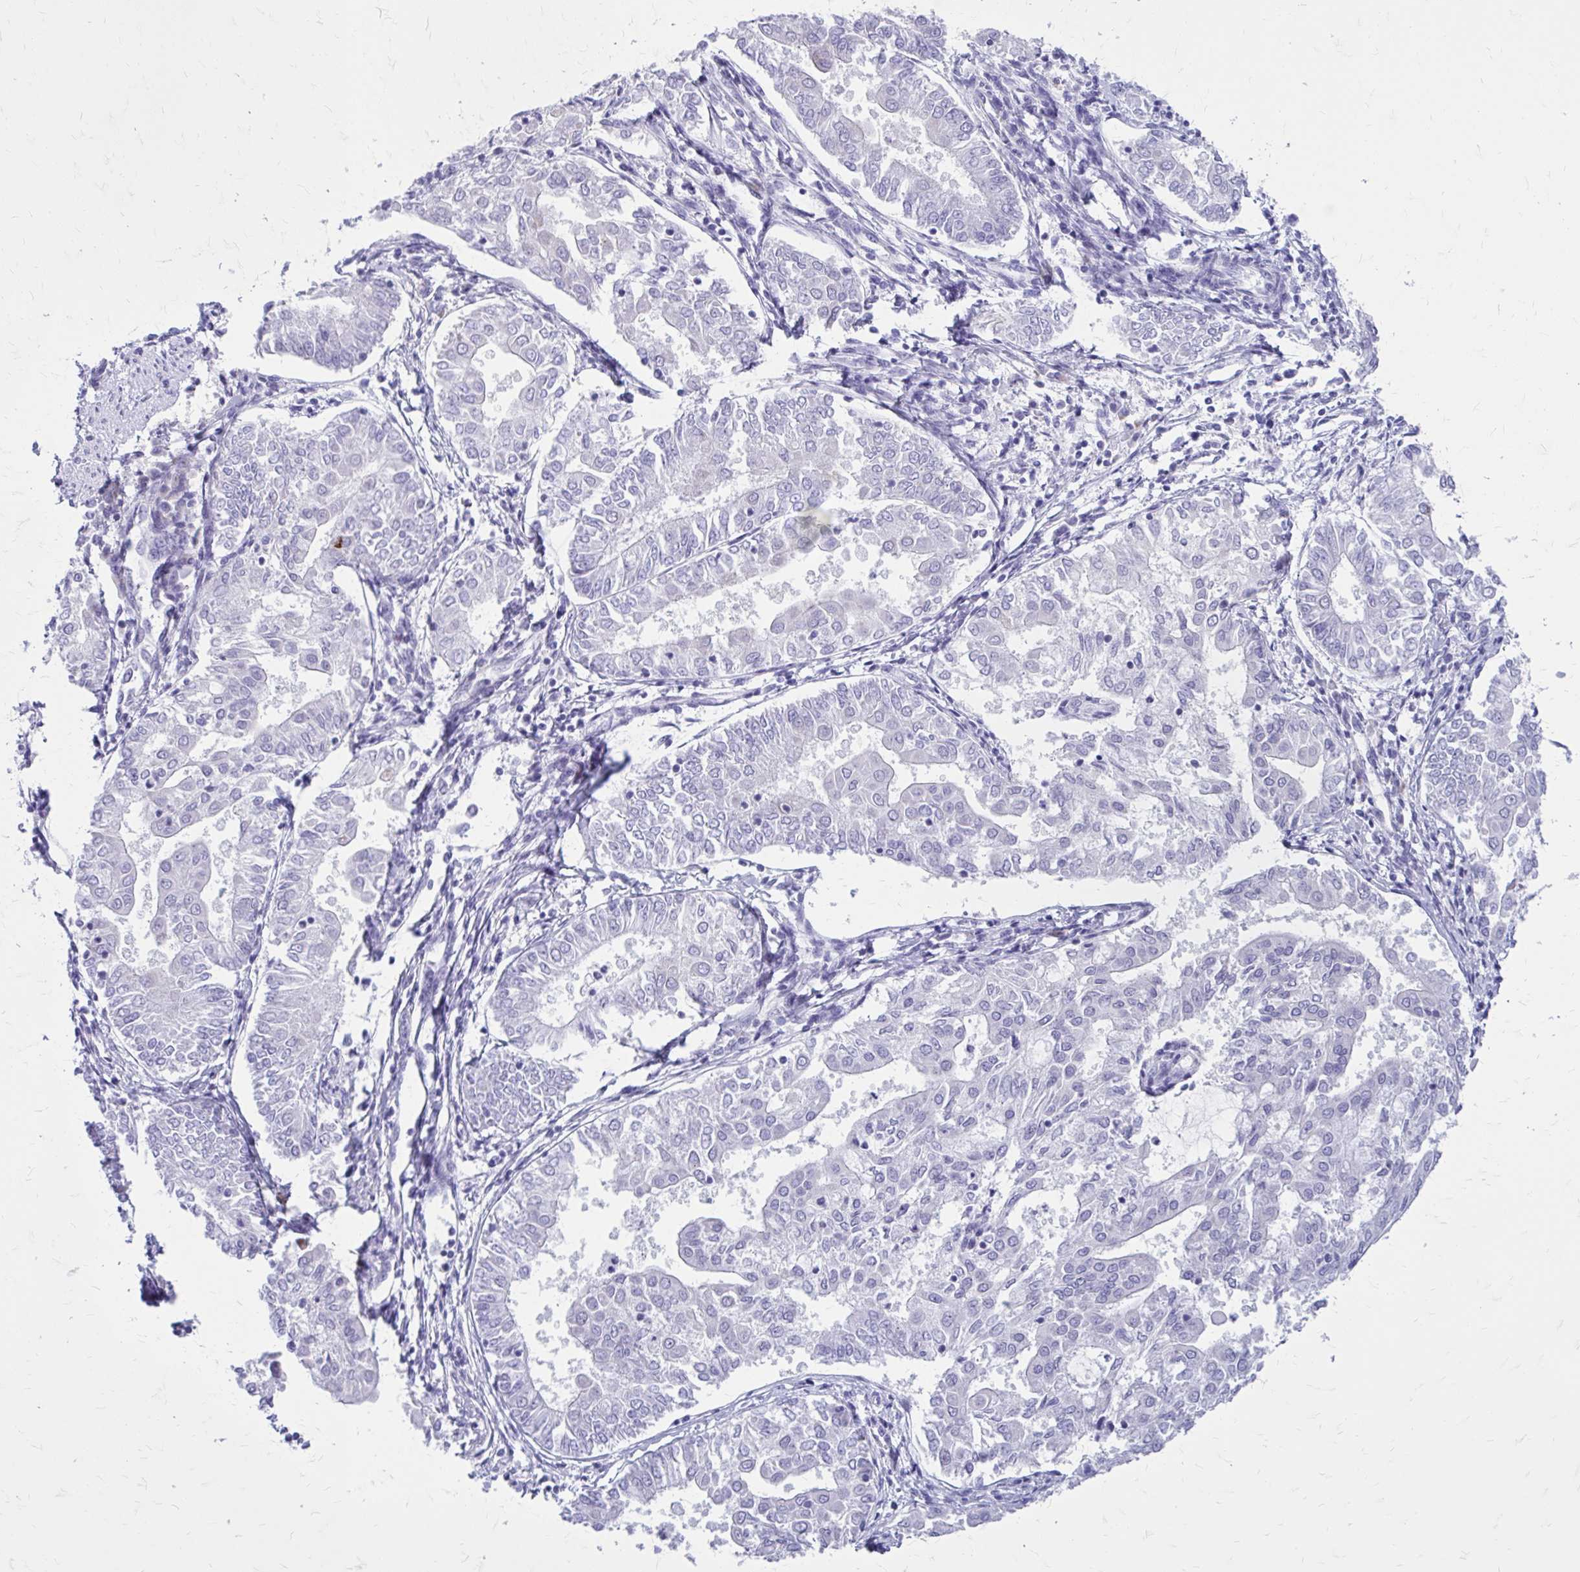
{"staining": {"intensity": "negative", "quantity": "none", "location": "none"}, "tissue": "endometrial cancer", "cell_type": "Tumor cells", "image_type": "cancer", "snomed": [{"axis": "morphology", "description": "Adenocarcinoma, NOS"}, {"axis": "topography", "description": "Endometrium"}], "caption": "A photomicrograph of human adenocarcinoma (endometrial) is negative for staining in tumor cells. (Brightfield microscopy of DAB (3,3'-diaminobenzidine) IHC at high magnification).", "gene": "LCN15", "patient": {"sex": "female", "age": 68}}